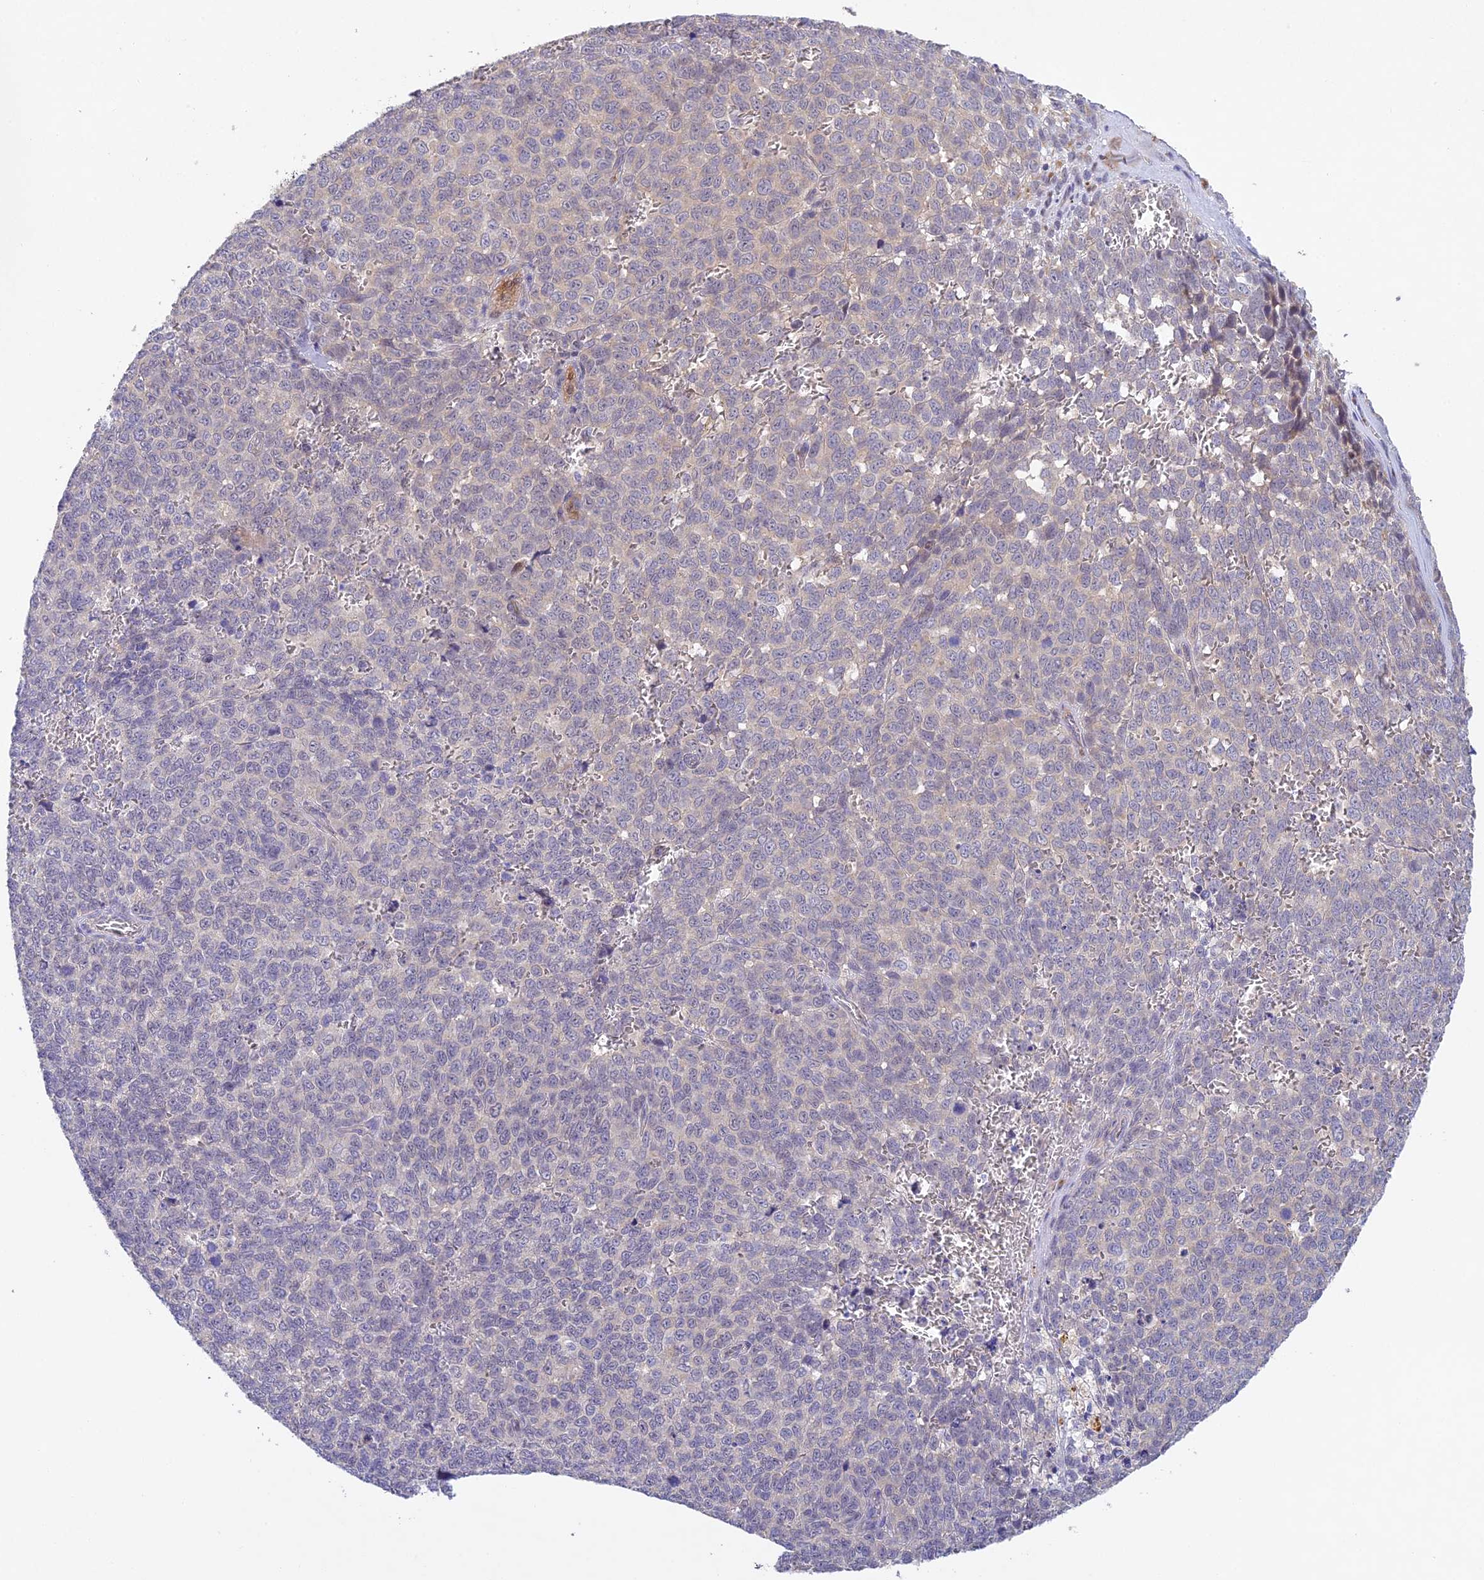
{"staining": {"intensity": "negative", "quantity": "none", "location": "none"}, "tissue": "melanoma", "cell_type": "Tumor cells", "image_type": "cancer", "snomed": [{"axis": "morphology", "description": "Malignant melanoma, NOS"}, {"axis": "topography", "description": "Nose, NOS"}], "caption": "Malignant melanoma stained for a protein using IHC demonstrates no expression tumor cells.", "gene": "NSMCE1", "patient": {"sex": "female", "age": 48}}